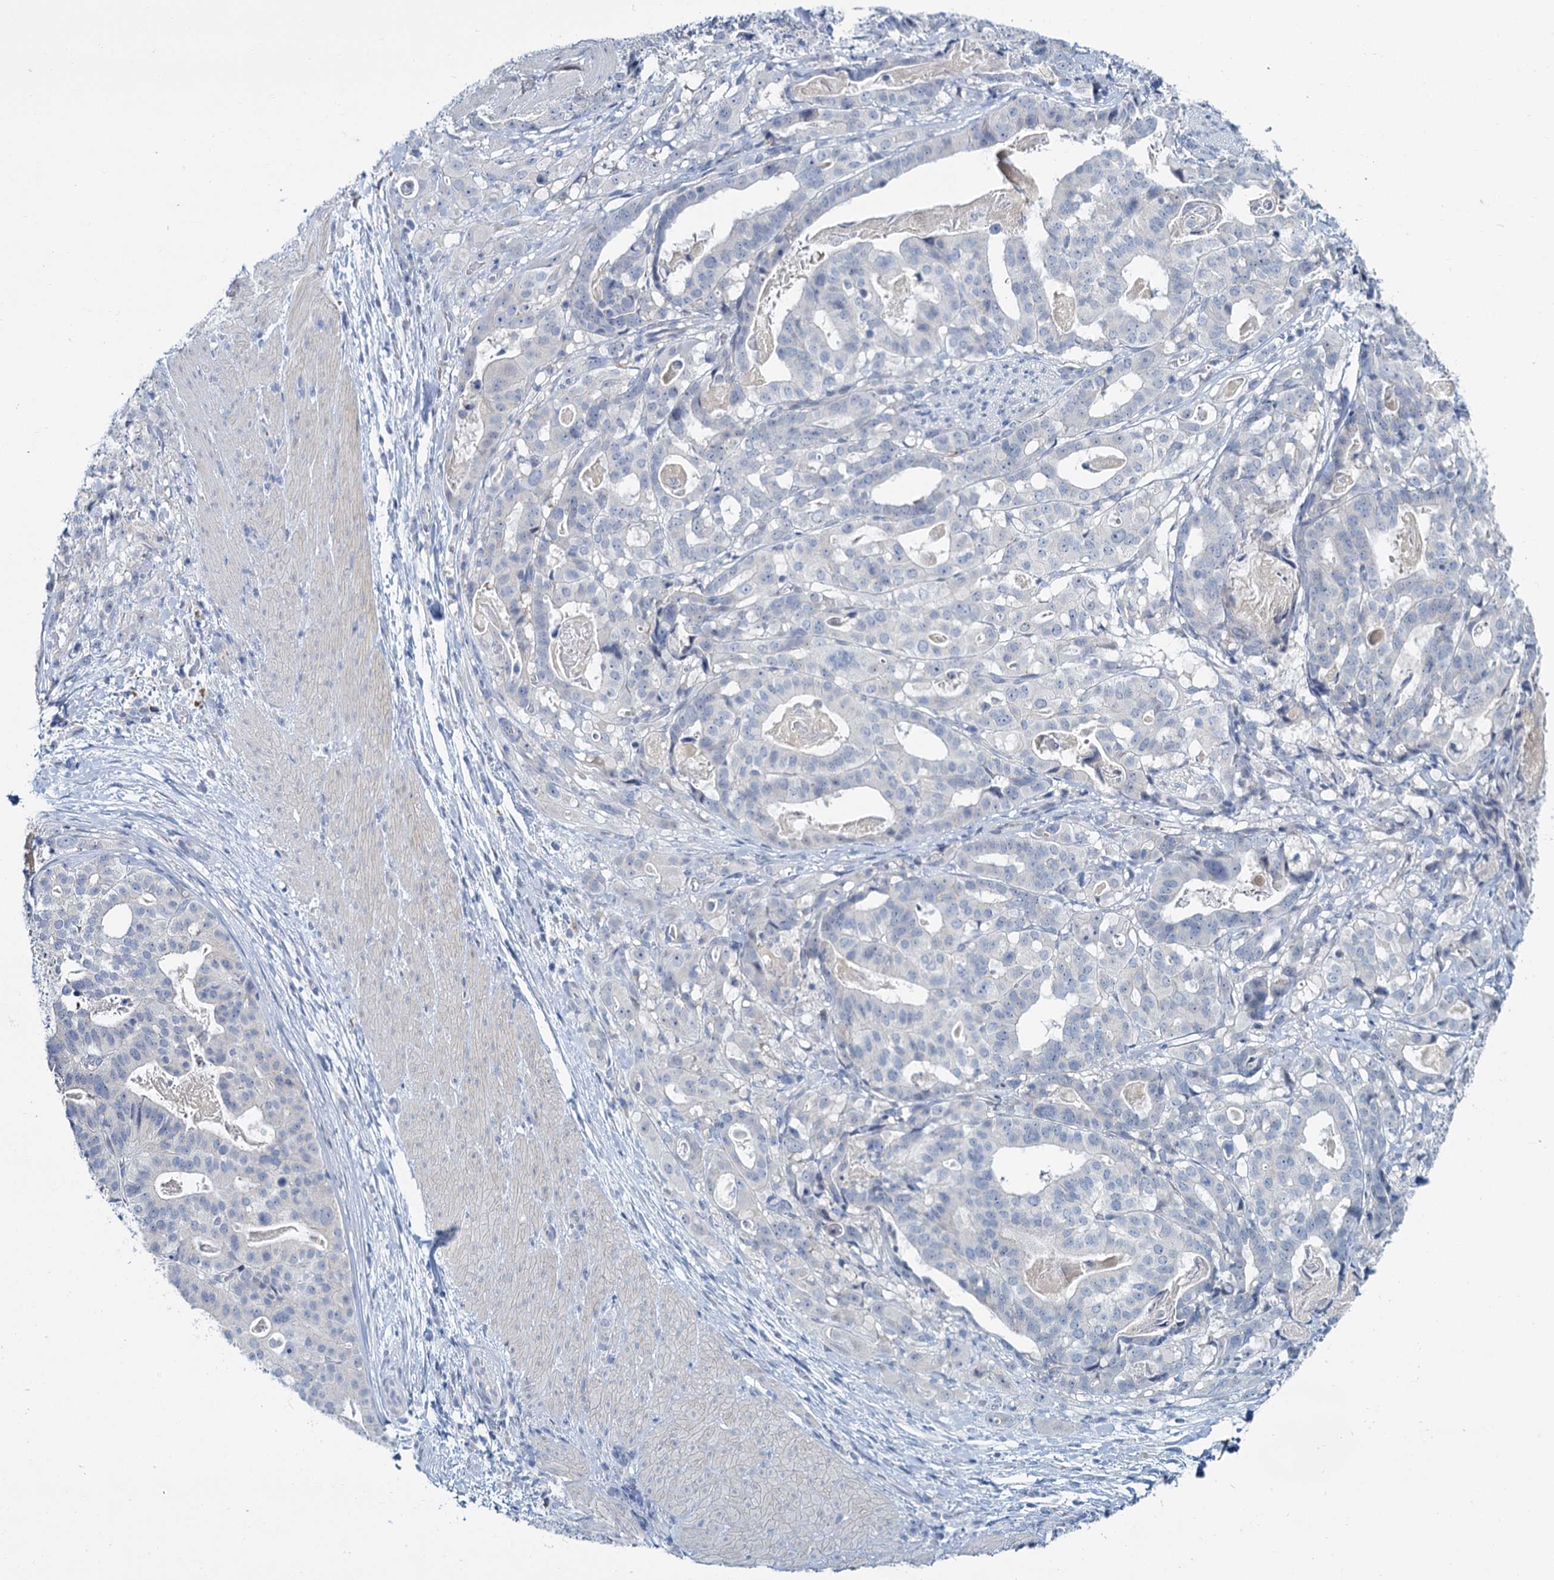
{"staining": {"intensity": "negative", "quantity": "none", "location": "none"}, "tissue": "stomach cancer", "cell_type": "Tumor cells", "image_type": "cancer", "snomed": [{"axis": "morphology", "description": "Adenocarcinoma, NOS"}, {"axis": "topography", "description": "Stomach"}], "caption": "Immunohistochemistry (IHC) of human stomach adenocarcinoma reveals no positivity in tumor cells.", "gene": "ACRBP", "patient": {"sex": "male", "age": 48}}